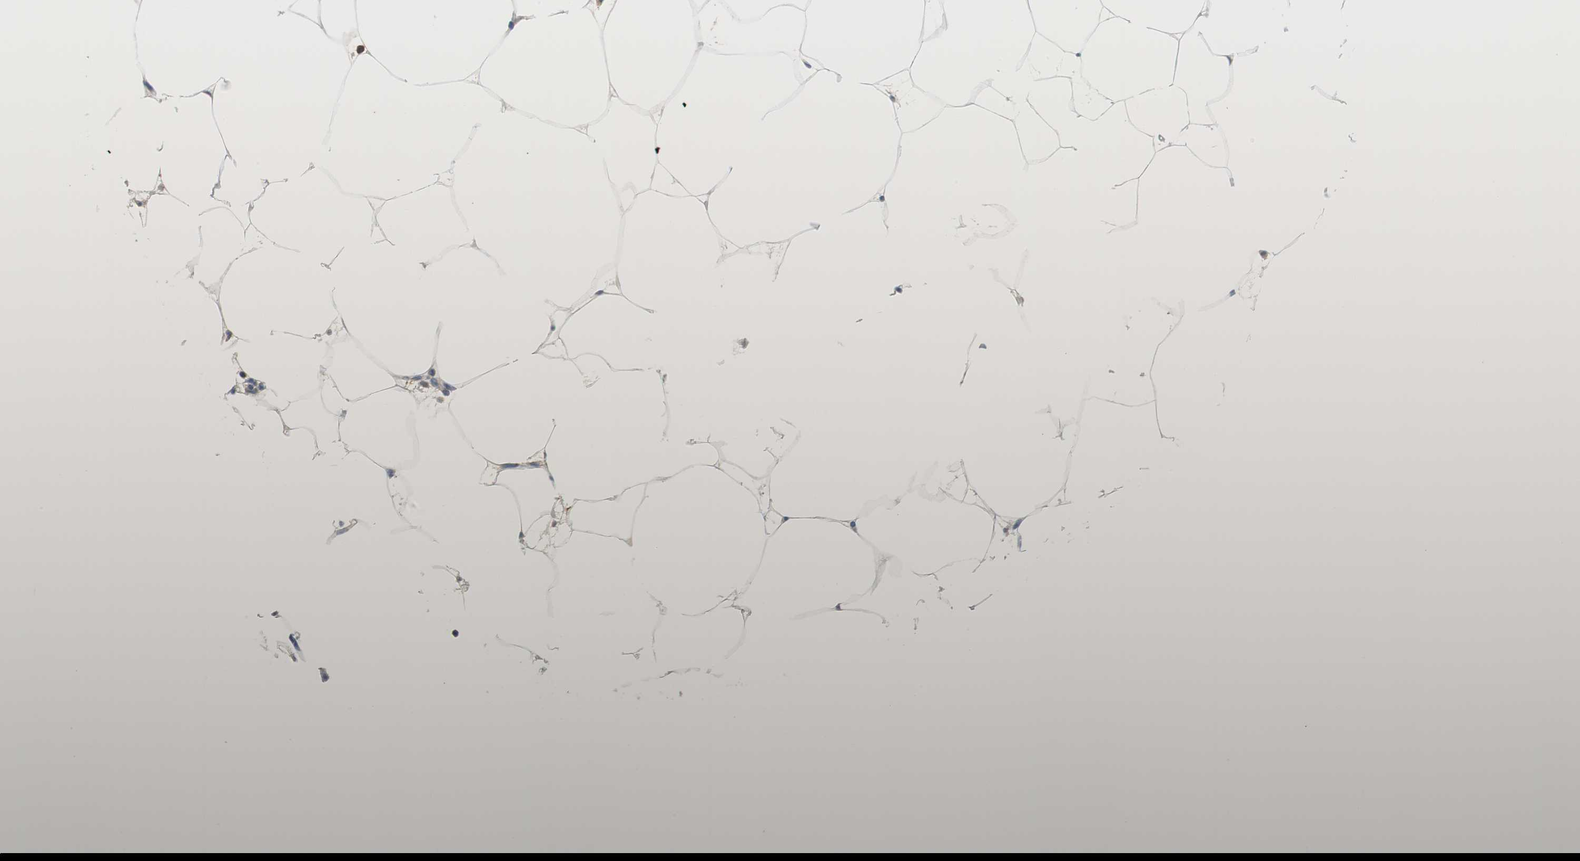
{"staining": {"intensity": "negative", "quantity": "none", "location": "none"}, "tissue": "adipose tissue", "cell_type": "Adipocytes", "image_type": "normal", "snomed": [{"axis": "morphology", "description": "Normal tissue, NOS"}, {"axis": "morphology", "description": "Duct carcinoma"}, {"axis": "topography", "description": "Breast"}, {"axis": "topography", "description": "Adipose tissue"}], "caption": "This photomicrograph is of benign adipose tissue stained with IHC to label a protein in brown with the nuclei are counter-stained blue. There is no expression in adipocytes.", "gene": "FBP1", "patient": {"sex": "female", "age": 37}}